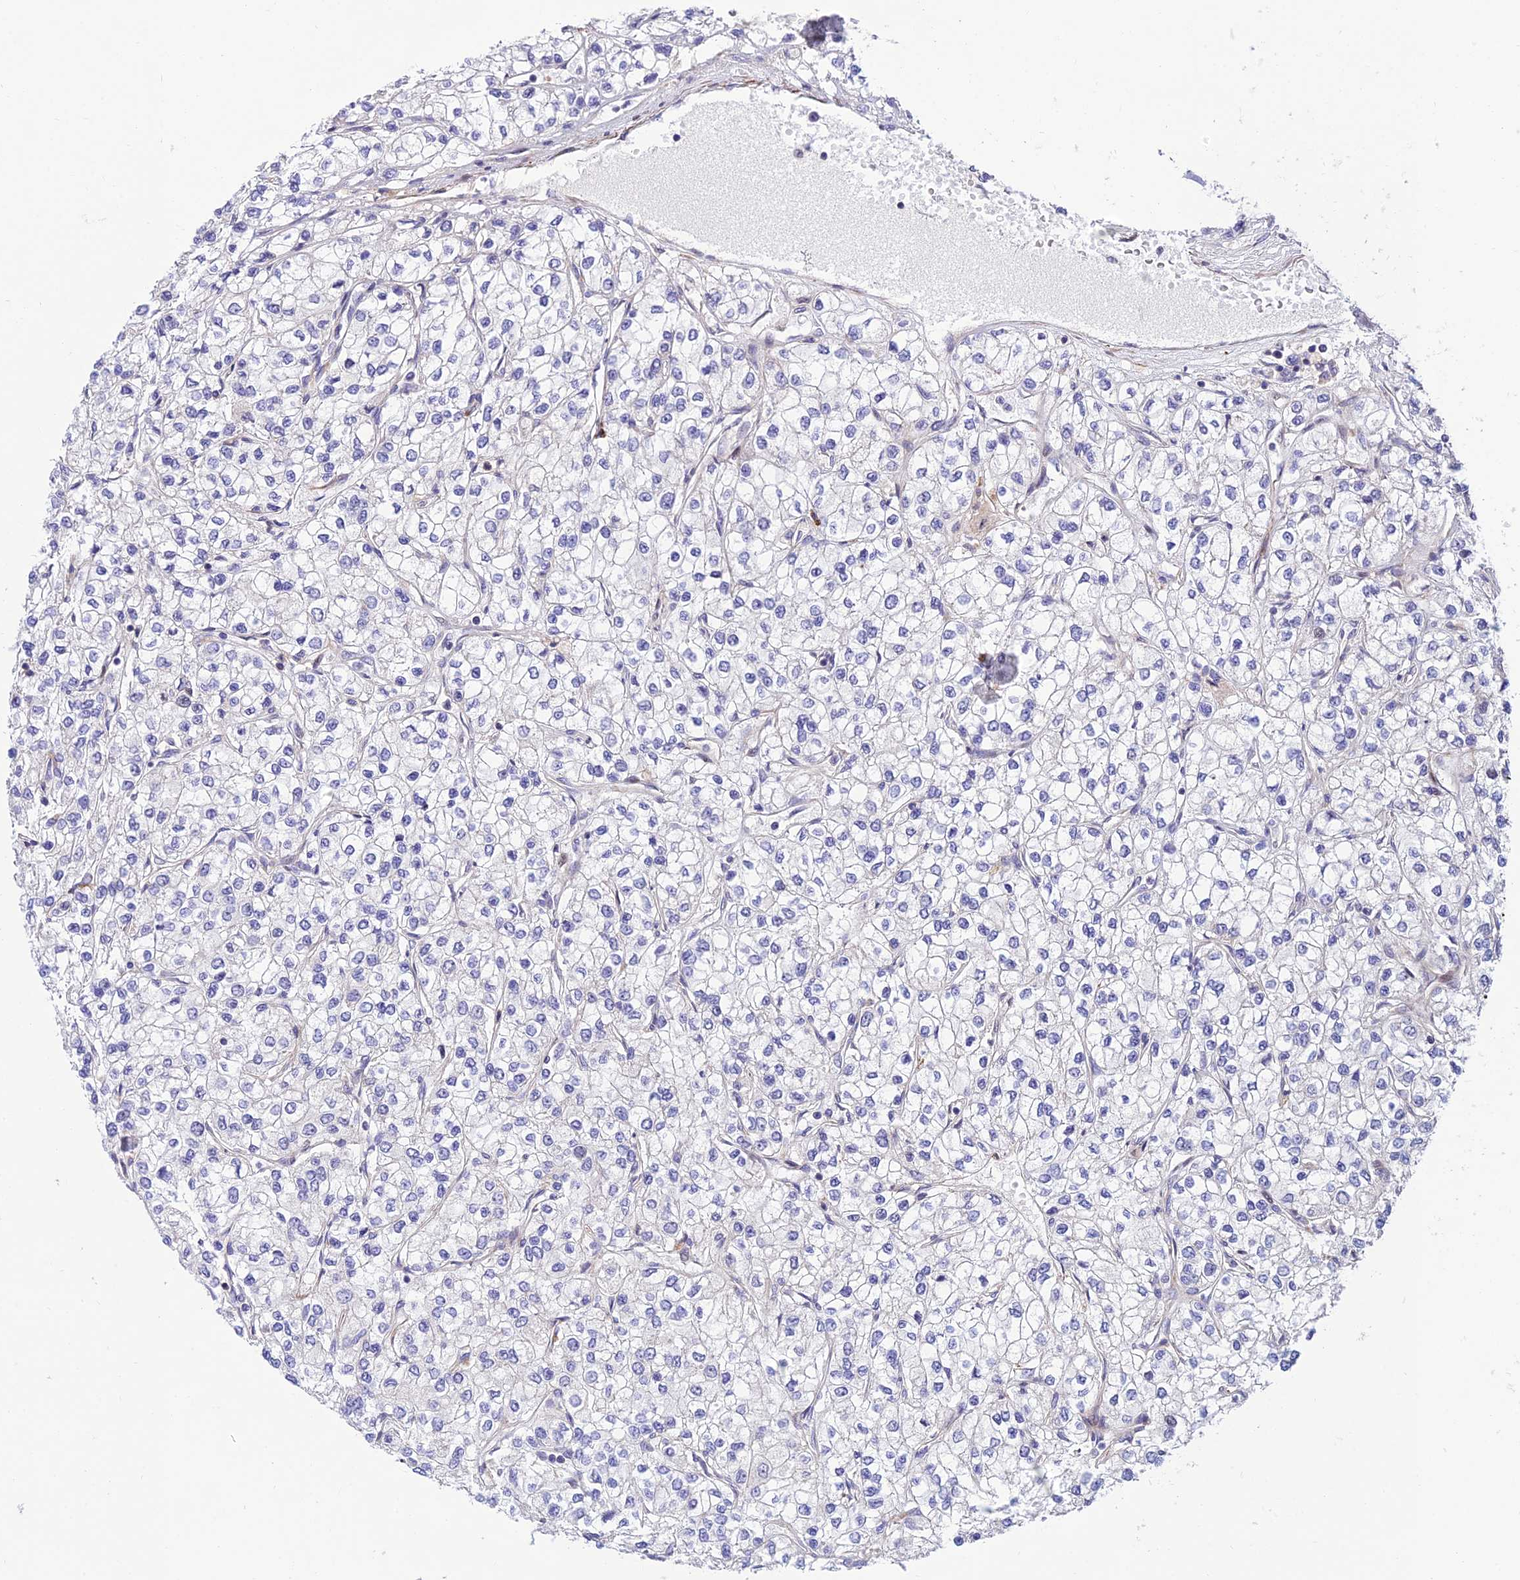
{"staining": {"intensity": "negative", "quantity": "none", "location": "none"}, "tissue": "renal cancer", "cell_type": "Tumor cells", "image_type": "cancer", "snomed": [{"axis": "morphology", "description": "Adenocarcinoma, NOS"}, {"axis": "topography", "description": "Kidney"}], "caption": "An immunohistochemistry (IHC) histopathology image of renal adenocarcinoma is shown. There is no staining in tumor cells of renal adenocarcinoma.", "gene": "KBTBD7", "patient": {"sex": "male", "age": 80}}